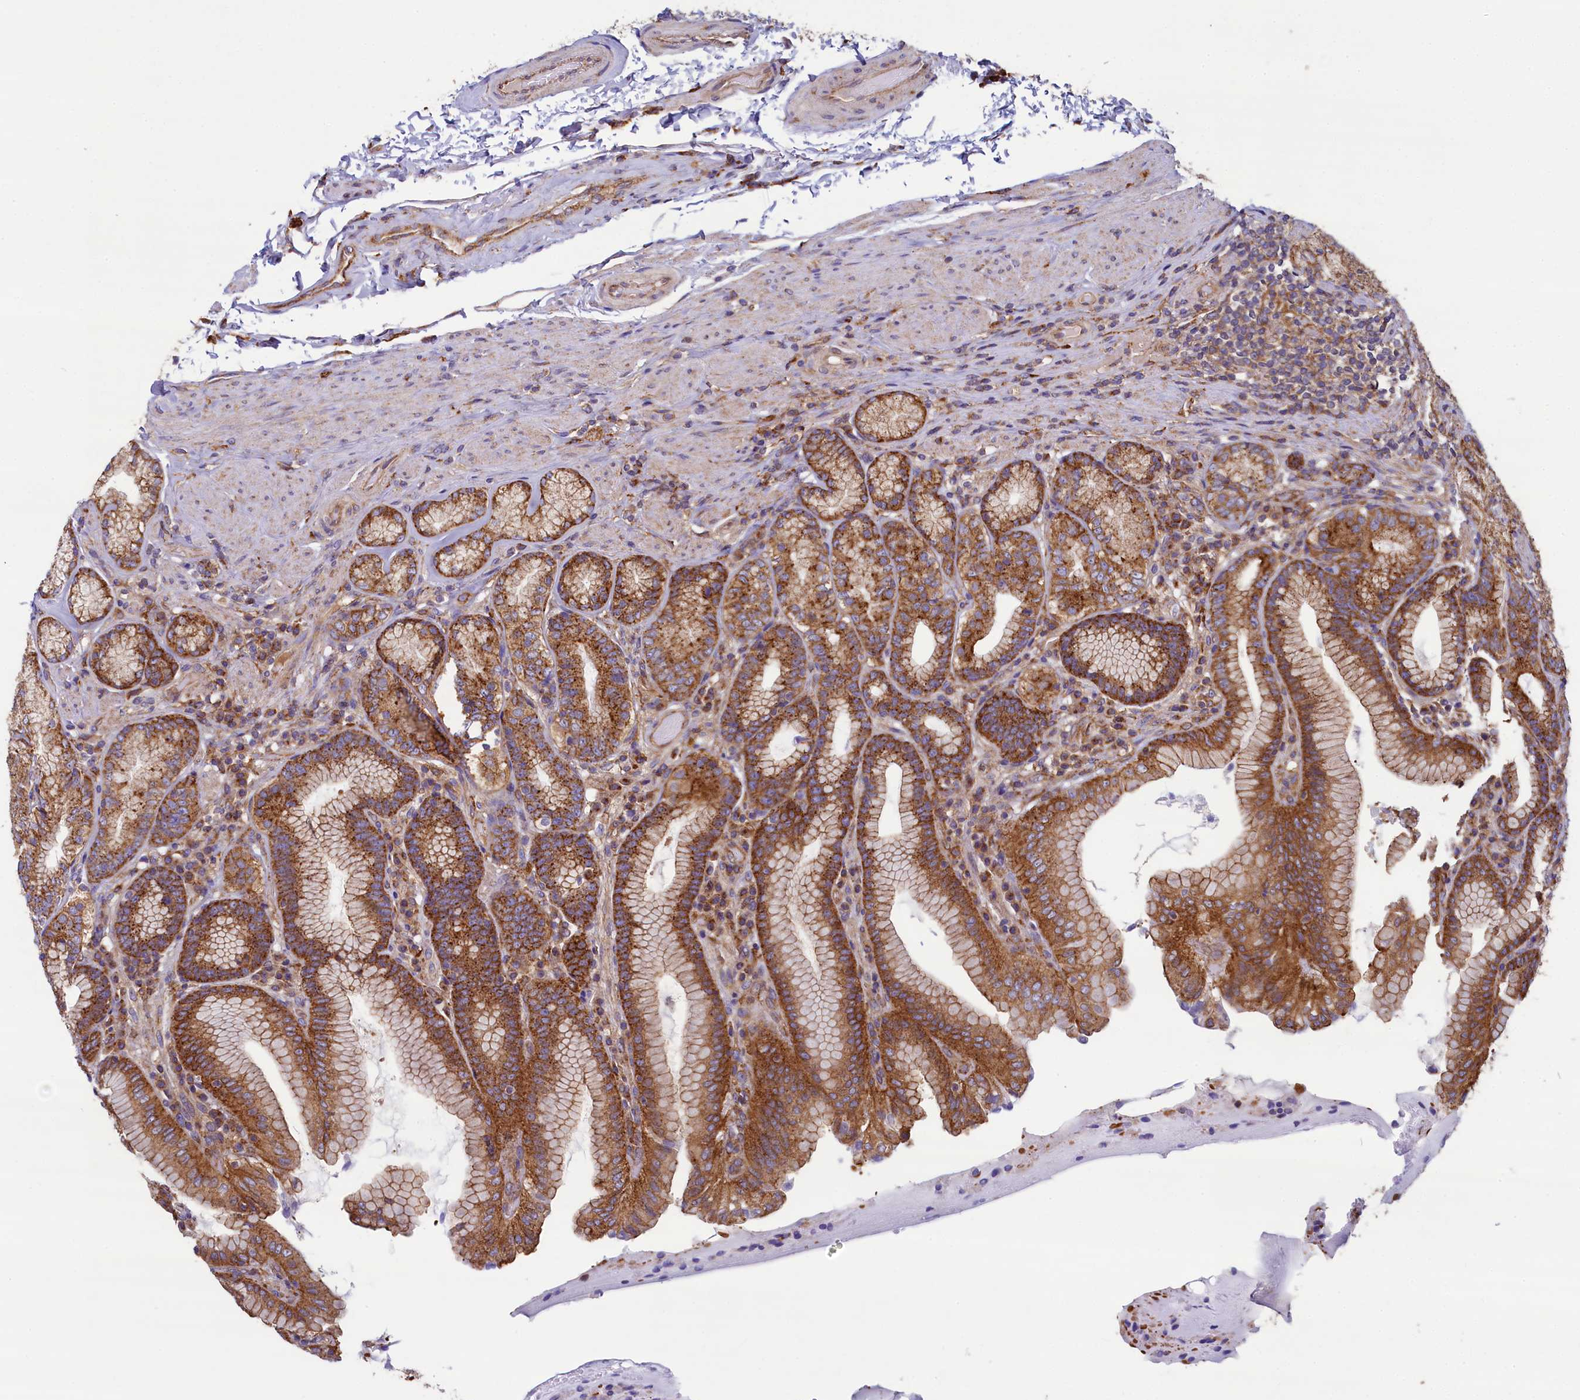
{"staining": {"intensity": "strong", "quantity": ">75%", "location": "cytoplasmic/membranous"}, "tissue": "stomach", "cell_type": "Glandular cells", "image_type": "normal", "snomed": [{"axis": "morphology", "description": "Normal tissue, NOS"}, {"axis": "topography", "description": "Stomach, upper"}, {"axis": "topography", "description": "Stomach, lower"}], "caption": "Immunohistochemistry (IHC) micrograph of normal human stomach stained for a protein (brown), which demonstrates high levels of strong cytoplasmic/membranous expression in about >75% of glandular cells.", "gene": "GPR21", "patient": {"sex": "female", "age": 76}}